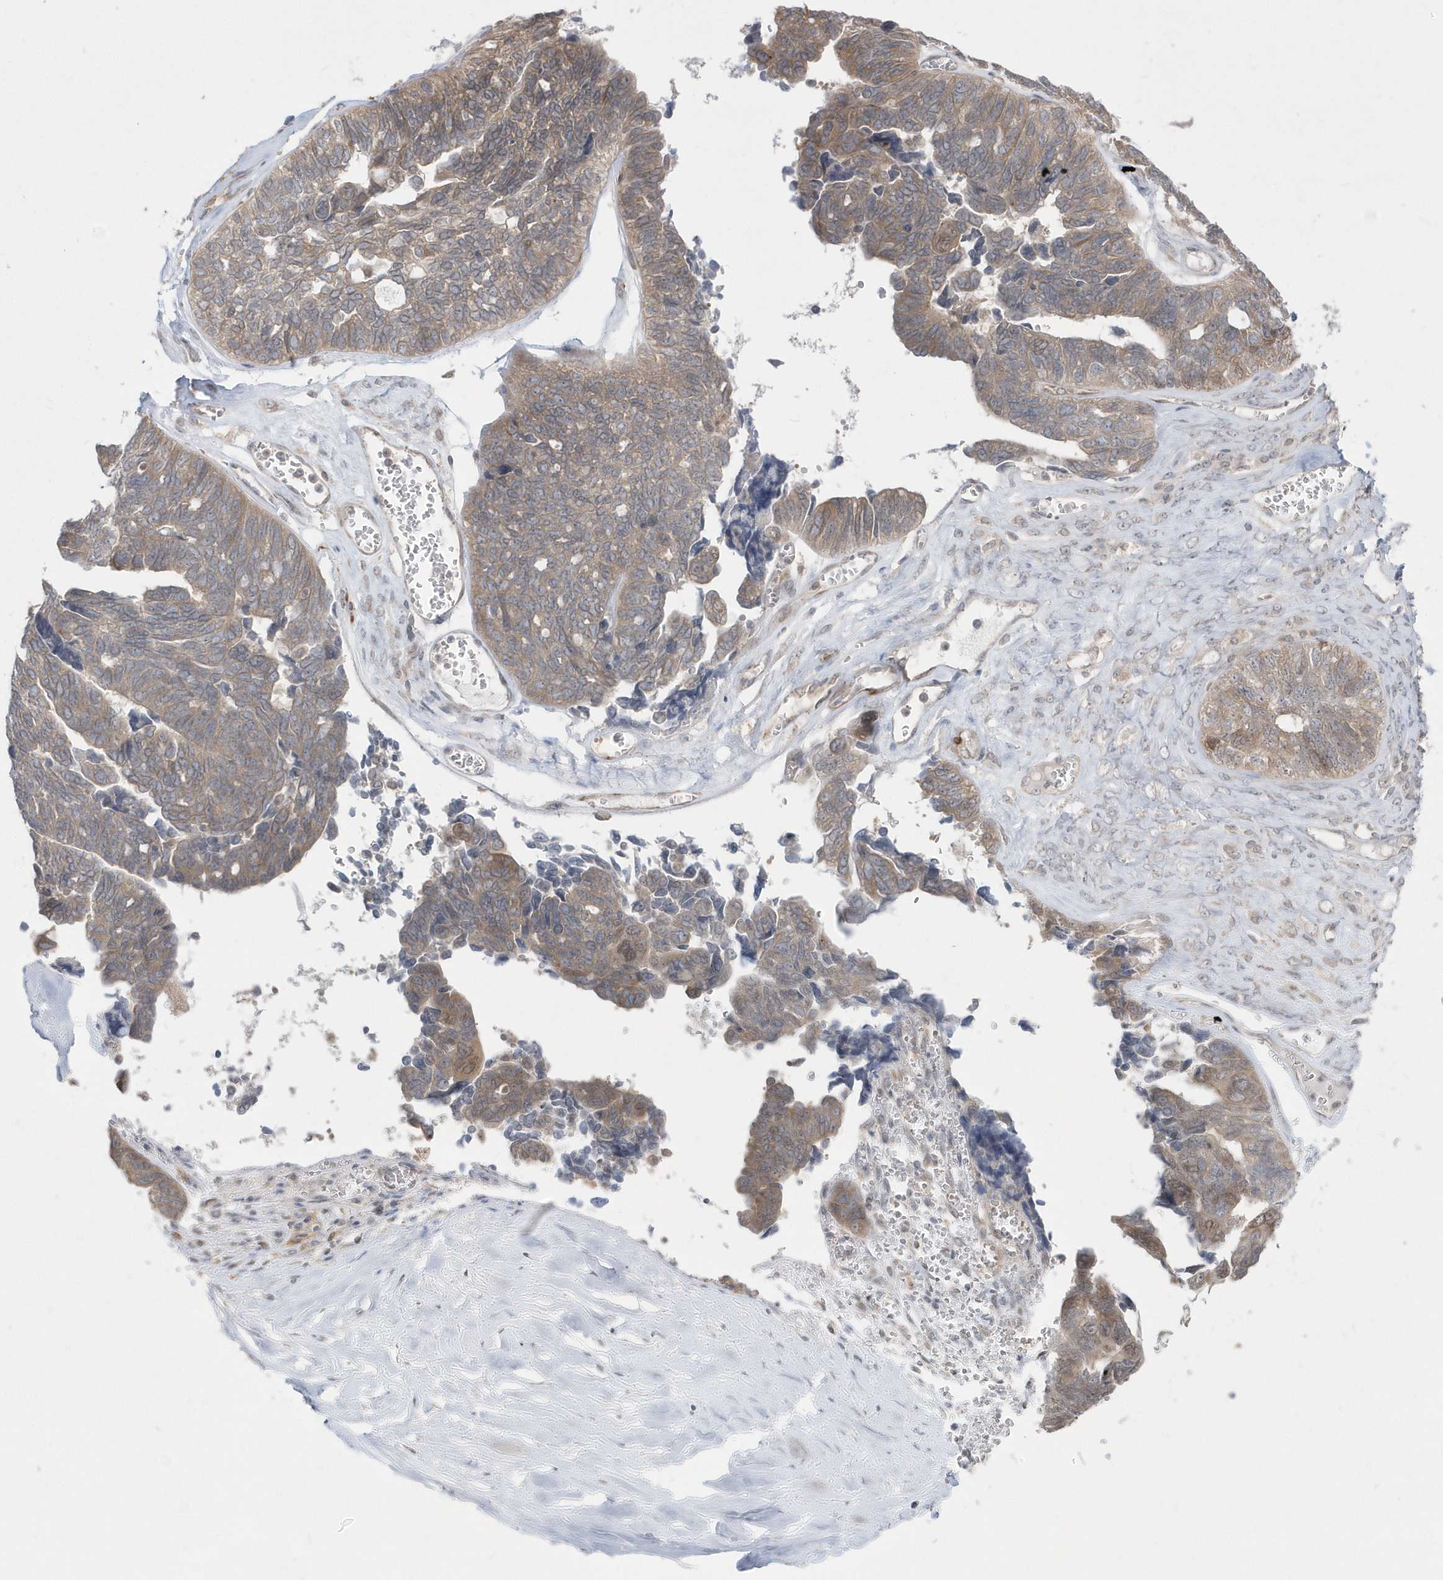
{"staining": {"intensity": "moderate", "quantity": ">75%", "location": "cytoplasmic/membranous"}, "tissue": "ovarian cancer", "cell_type": "Tumor cells", "image_type": "cancer", "snomed": [{"axis": "morphology", "description": "Cystadenocarcinoma, serous, NOS"}, {"axis": "topography", "description": "Ovary"}], "caption": "Serous cystadenocarcinoma (ovarian) was stained to show a protein in brown. There is medium levels of moderate cytoplasmic/membranous expression in approximately >75% of tumor cells.", "gene": "DHX57", "patient": {"sex": "female", "age": 79}}